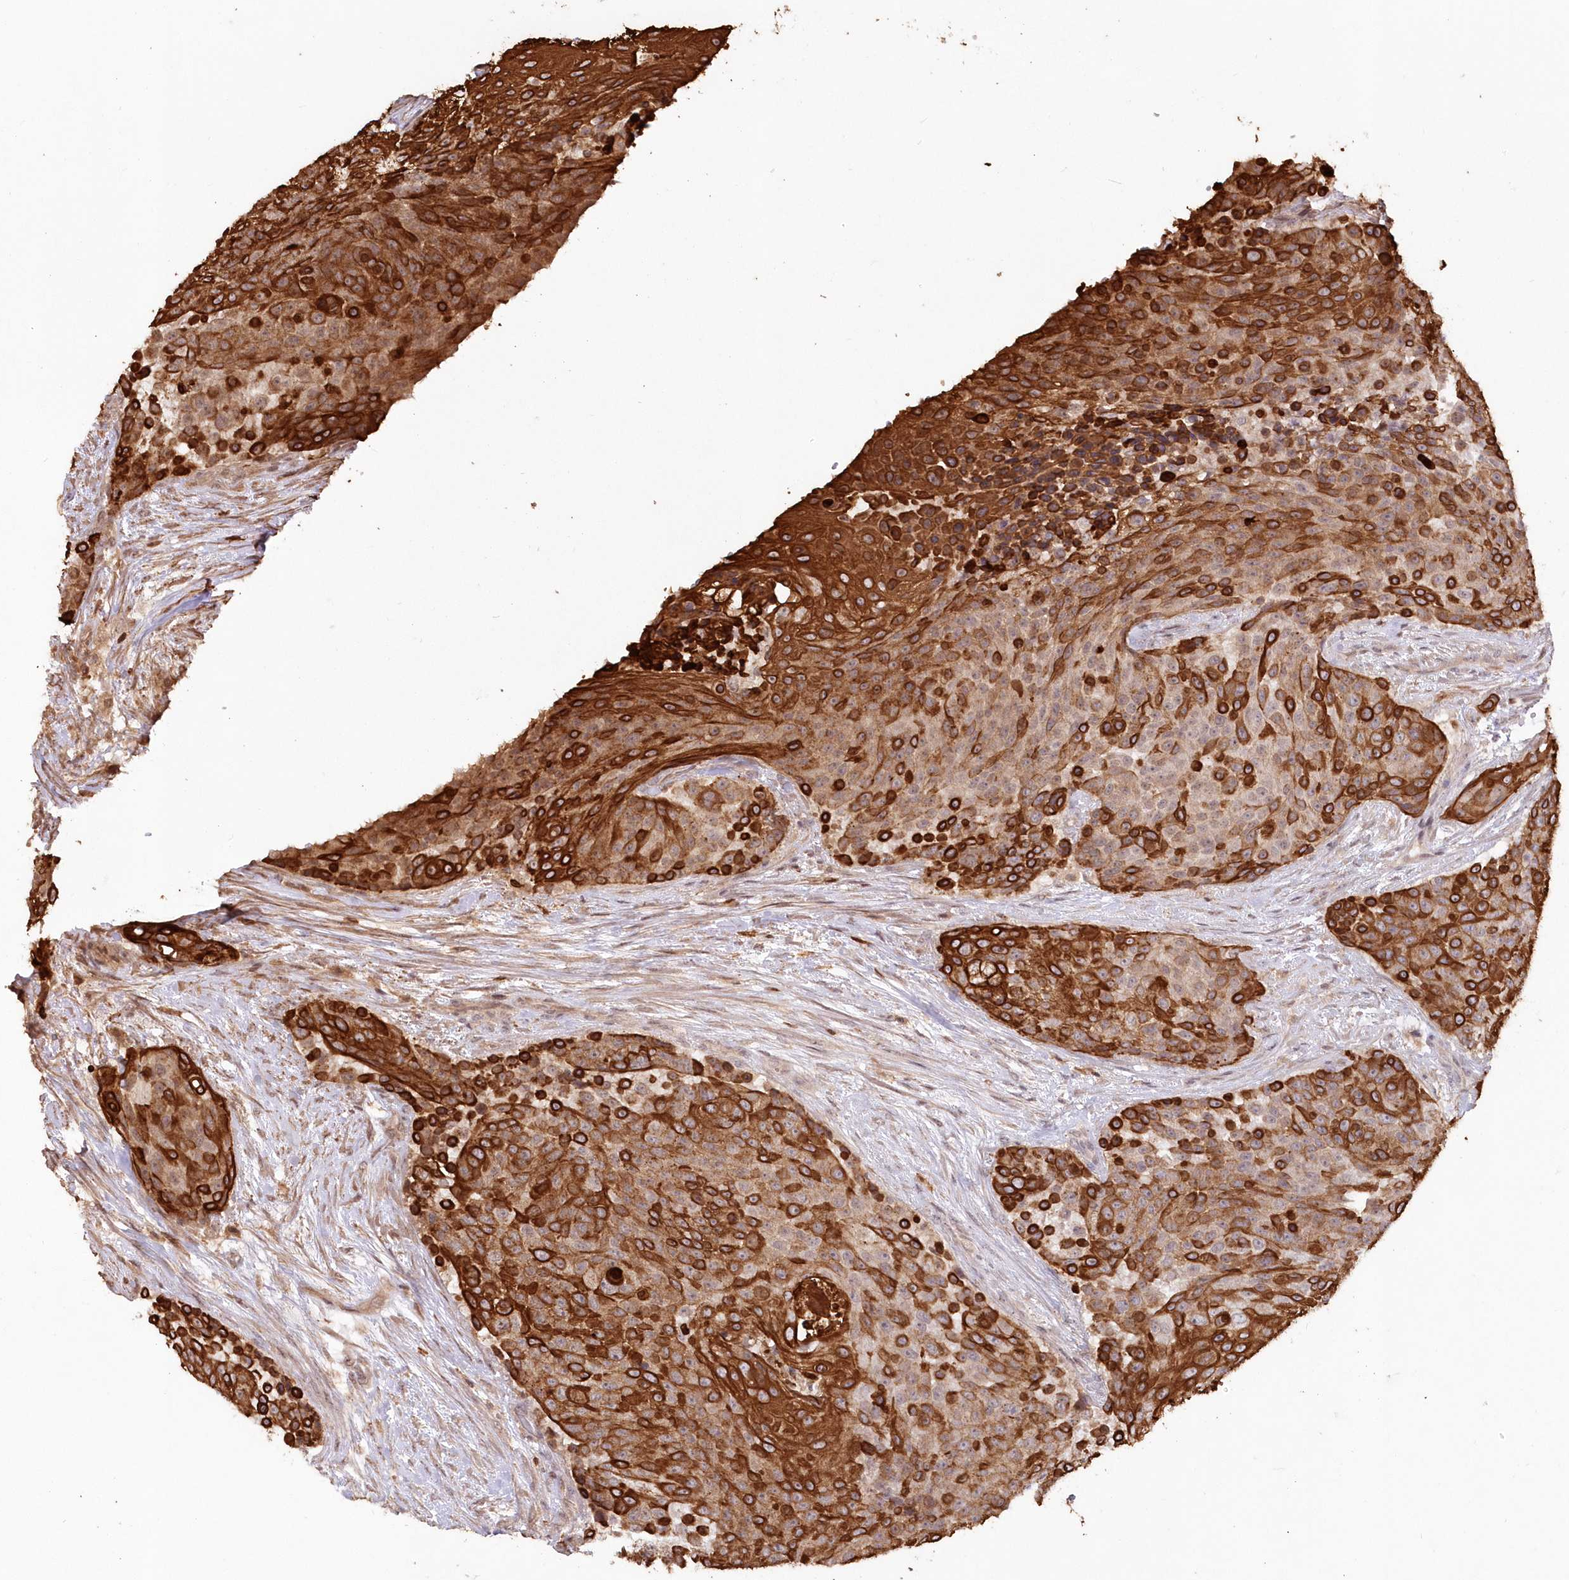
{"staining": {"intensity": "strong", "quantity": ">75%", "location": "cytoplasmic/membranous"}, "tissue": "urothelial cancer", "cell_type": "Tumor cells", "image_type": "cancer", "snomed": [{"axis": "morphology", "description": "Urothelial carcinoma, High grade"}, {"axis": "topography", "description": "Urinary bladder"}], "caption": "Urothelial cancer was stained to show a protein in brown. There is high levels of strong cytoplasmic/membranous expression in about >75% of tumor cells.", "gene": "SNED1", "patient": {"sex": "female", "age": 63}}